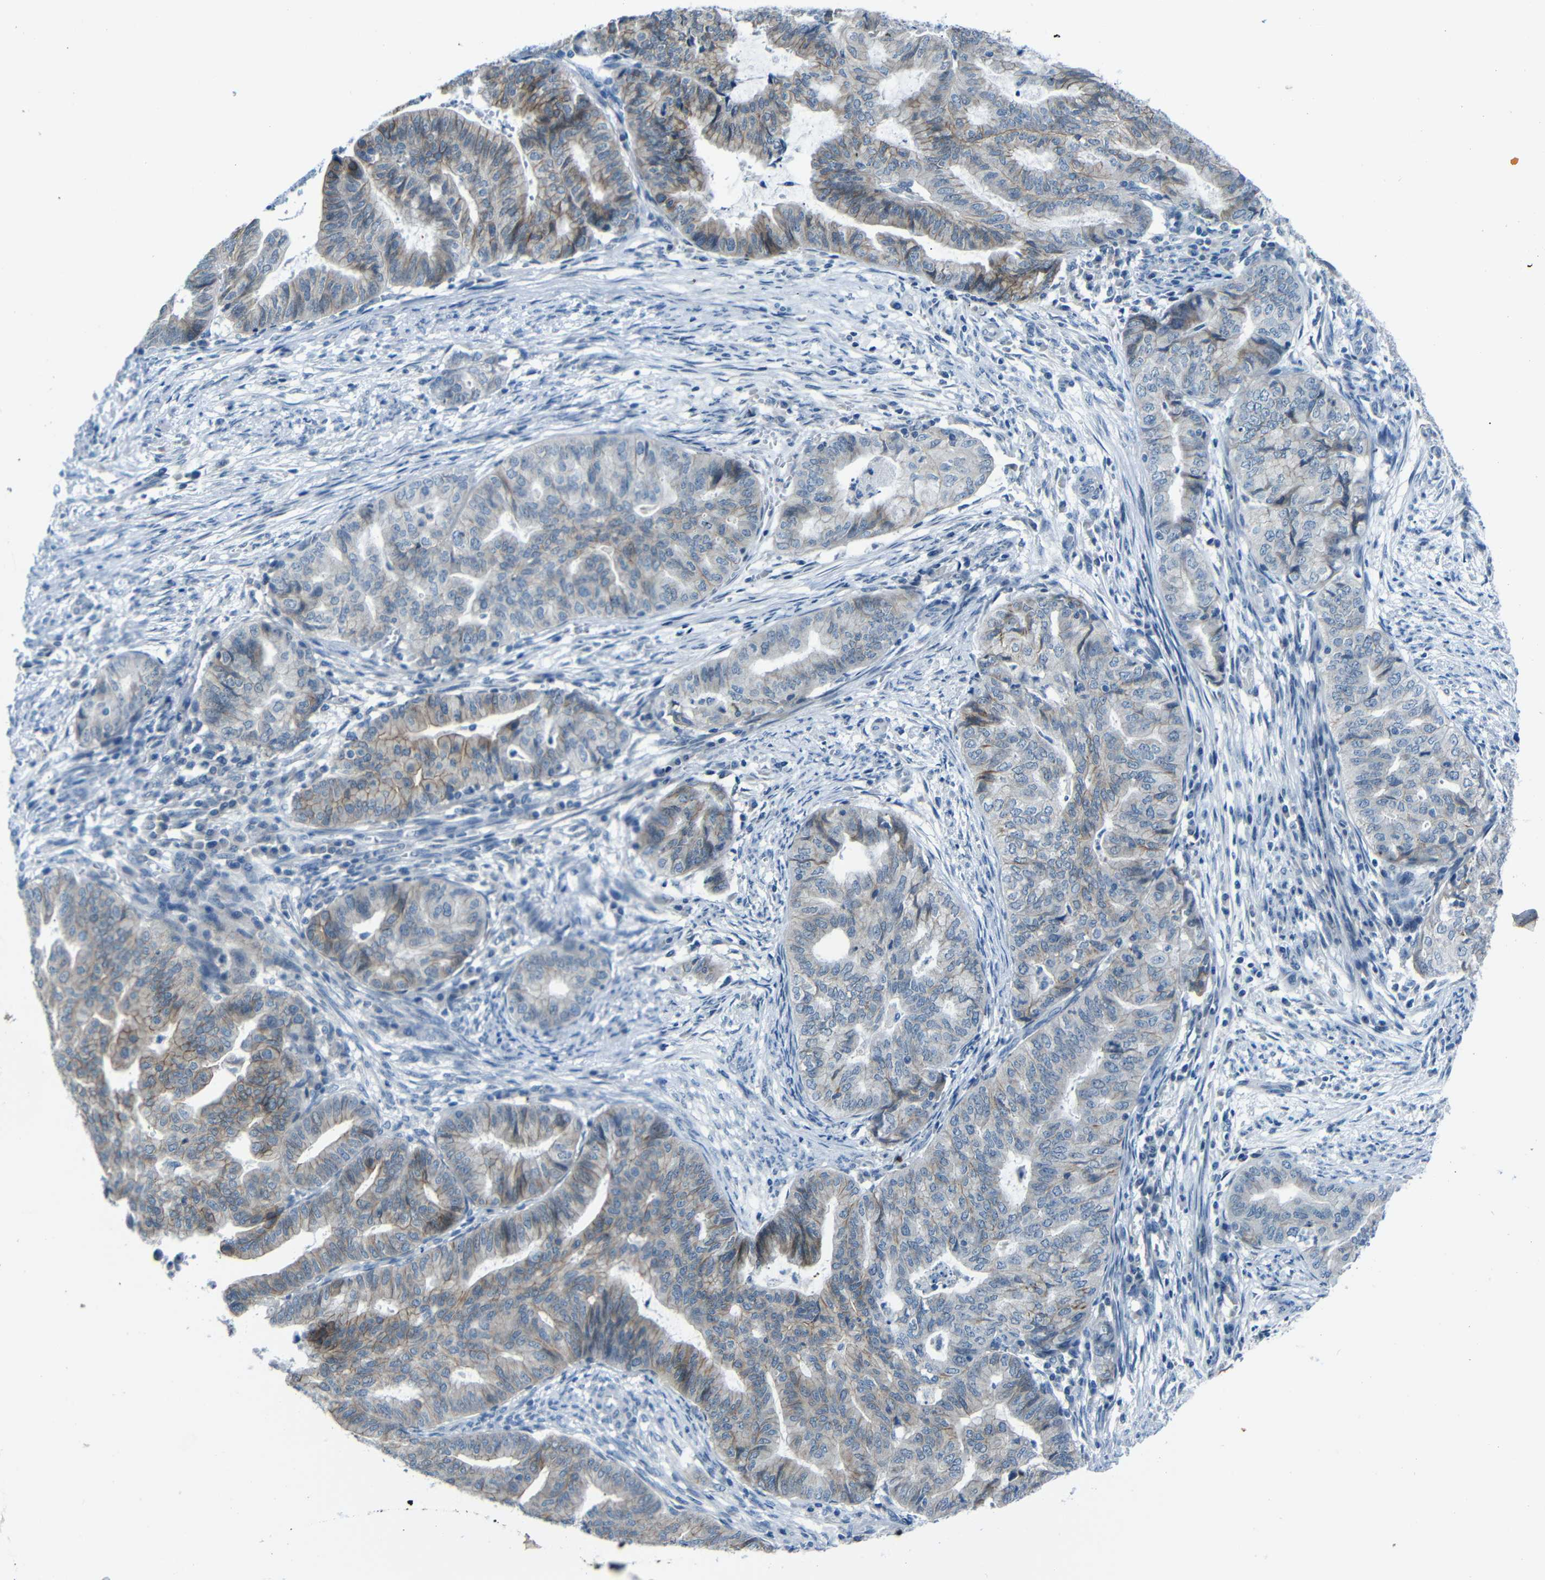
{"staining": {"intensity": "moderate", "quantity": "25%-75%", "location": "cytoplasmic/membranous"}, "tissue": "endometrial cancer", "cell_type": "Tumor cells", "image_type": "cancer", "snomed": [{"axis": "morphology", "description": "Adenocarcinoma, NOS"}, {"axis": "topography", "description": "Endometrium"}], "caption": "Tumor cells exhibit moderate cytoplasmic/membranous staining in approximately 25%-75% of cells in adenocarcinoma (endometrial). (Stains: DAB in brown, nuclei in blue, Microscopy: brightfield microscopy at high magnification).", "gene": "ANK3", "patient": {"sex": "female", "age": 79}}